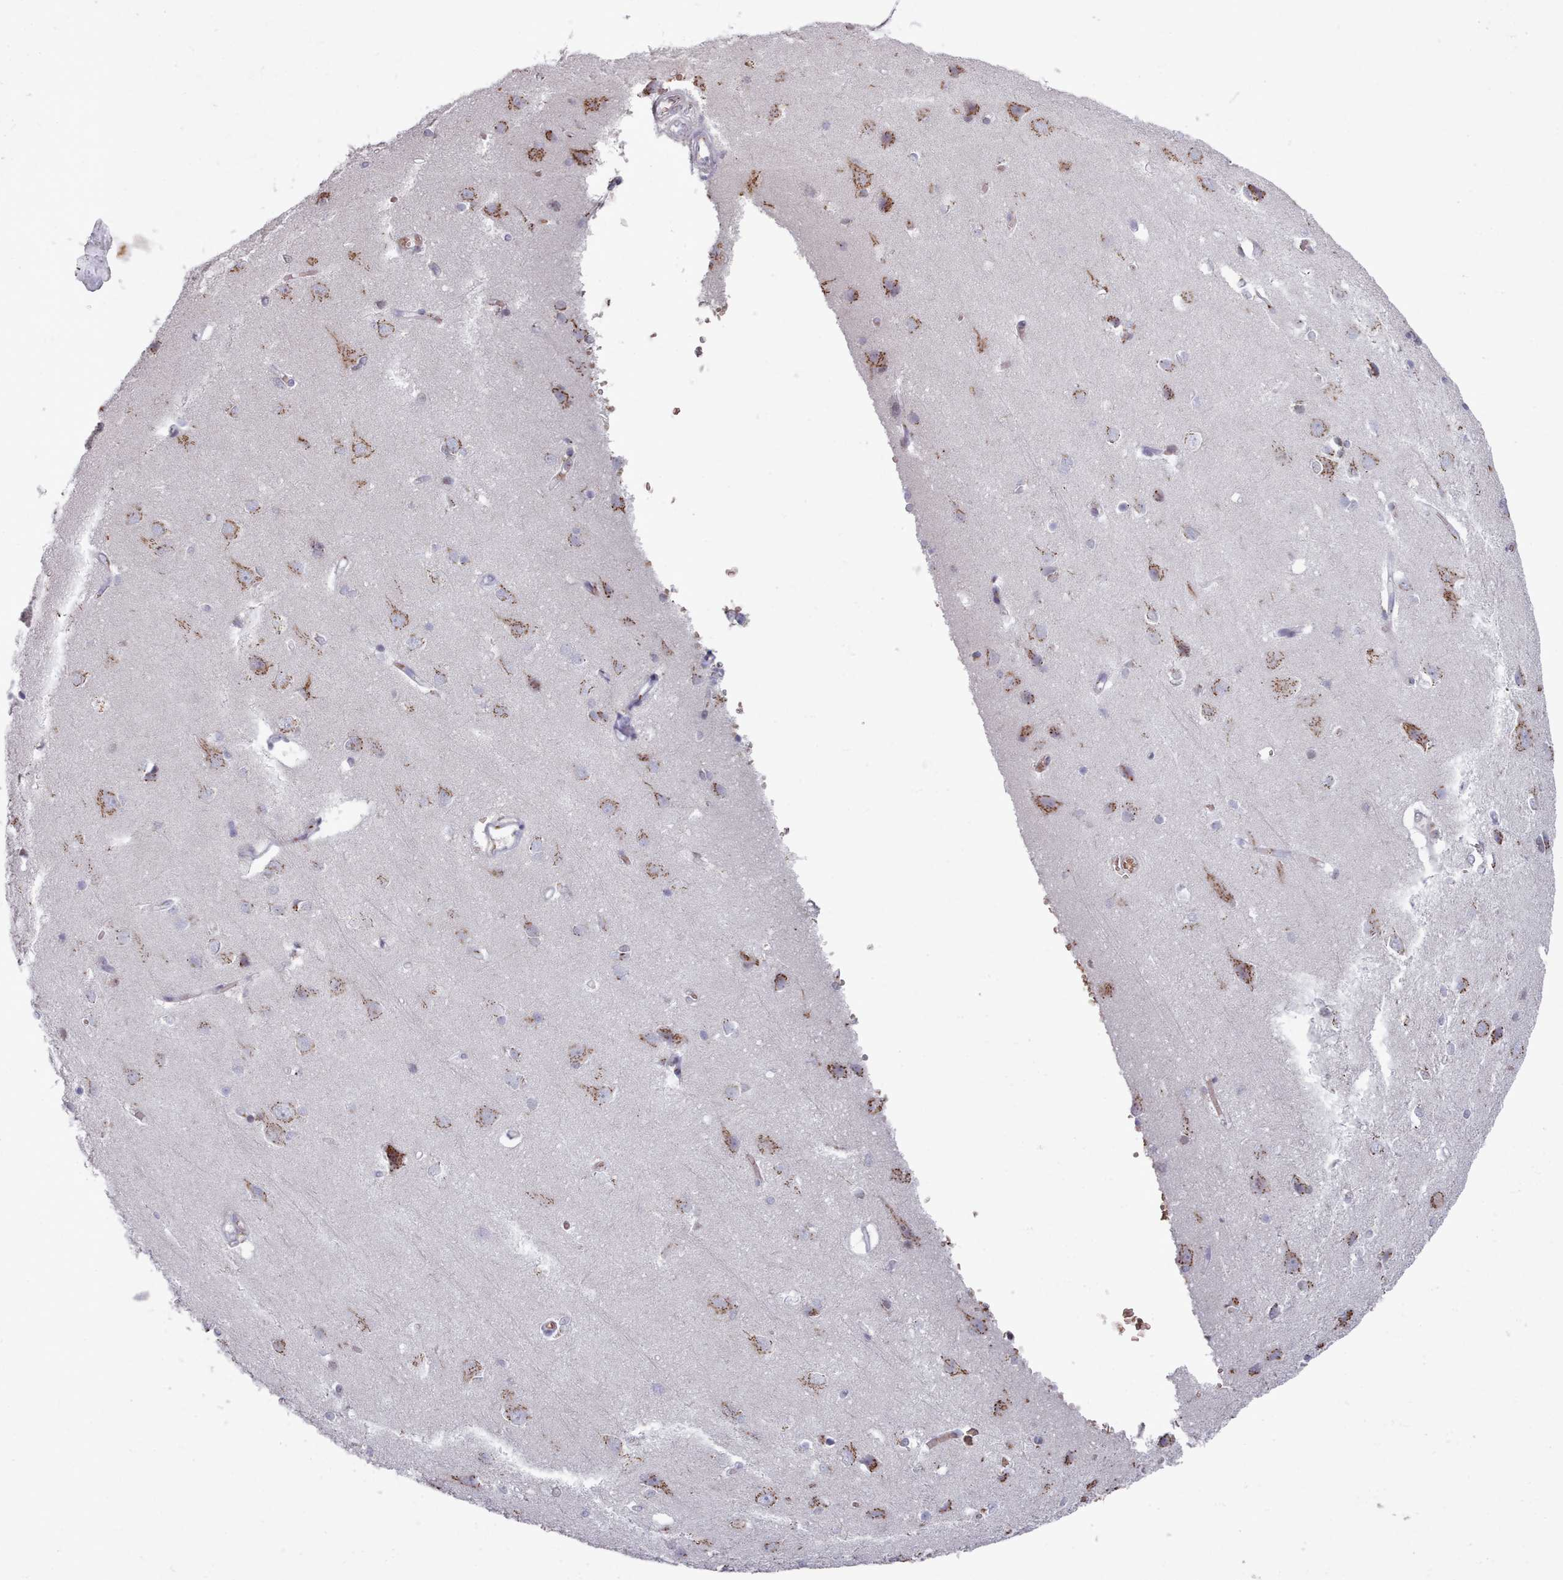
{"staining": {"intensity": "negative", "quantity": "none", "location": "none"}, "tissue": "cerebral cortex", "cell_type": "Endothelial cells", "image_type": "normal", "snomed": [{"axis": "morphology", "description": "Normal tissue, NOS"}, {"axis": "topography", "description": "Cerebral cortex"}], "caption": "Endothelial cells are negative for protein expression in benign human cerebral cortex. (Stains: DAB (3,3'-diaminobenzidine) immunohistochemistry (IHC) with hematoxylin counter stain, Microscopy: brightfield microscopy at high magnification).", "gene": "MAN1B1", "patient": {"sex": "male", "age": 37}}